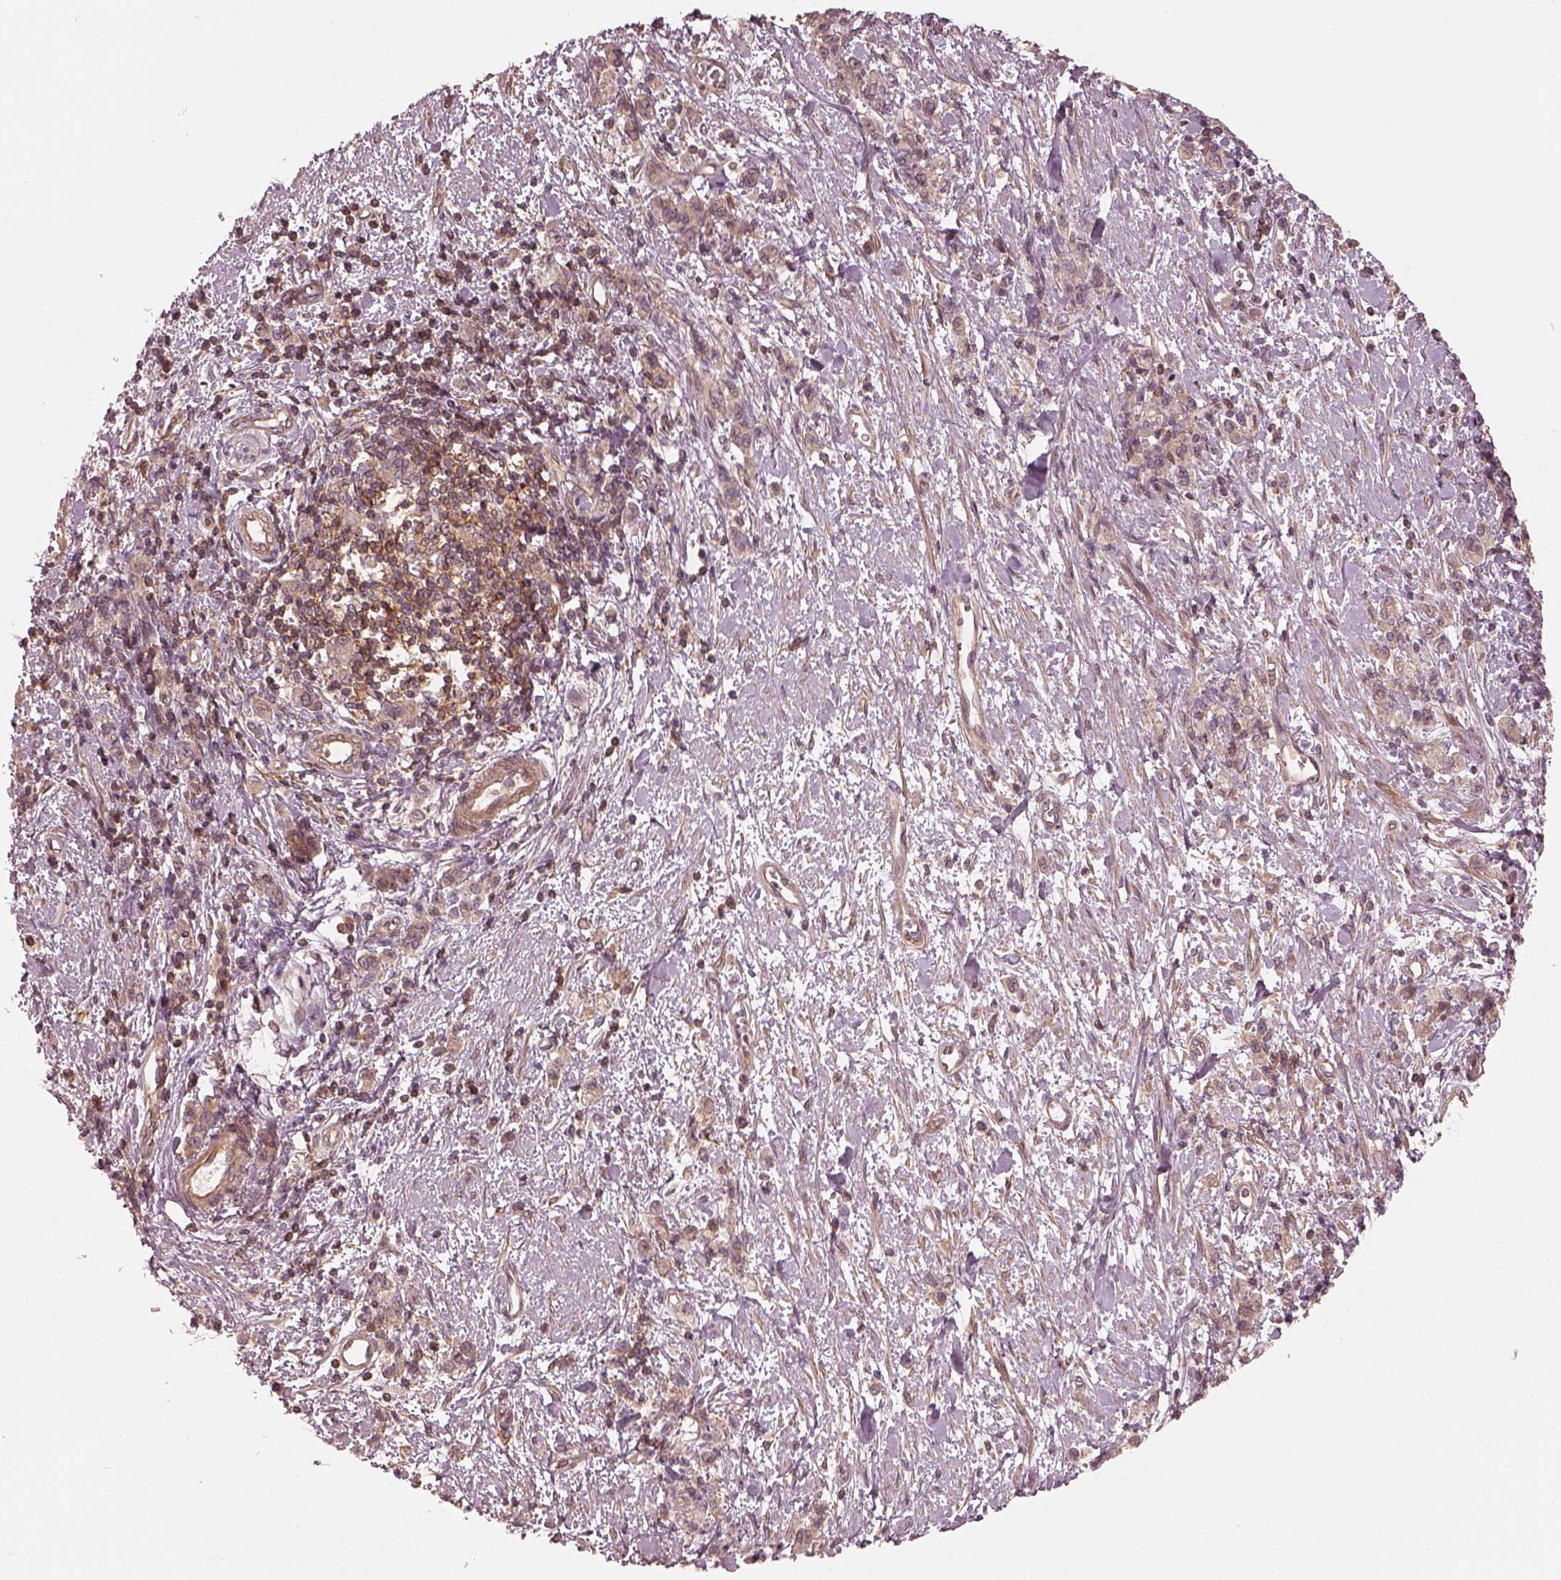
{"staining": {"intensity": "negative", "quantity": "none", "location": "none"}, "tissue": "stomach cancer", "cell_type": "Tumor cells", "image_type": "cancer", "snomed": [{"axis": "morphology", "description": "Adenocarcinoma, NOS"}, {"axis": "topography", "description": "Stomach"}], "caption": "The image demonstrates no staining of tumor cells in stomach cancer.", "gene": "FAM107B", "patient": {"sex": "male", "age": 77}}